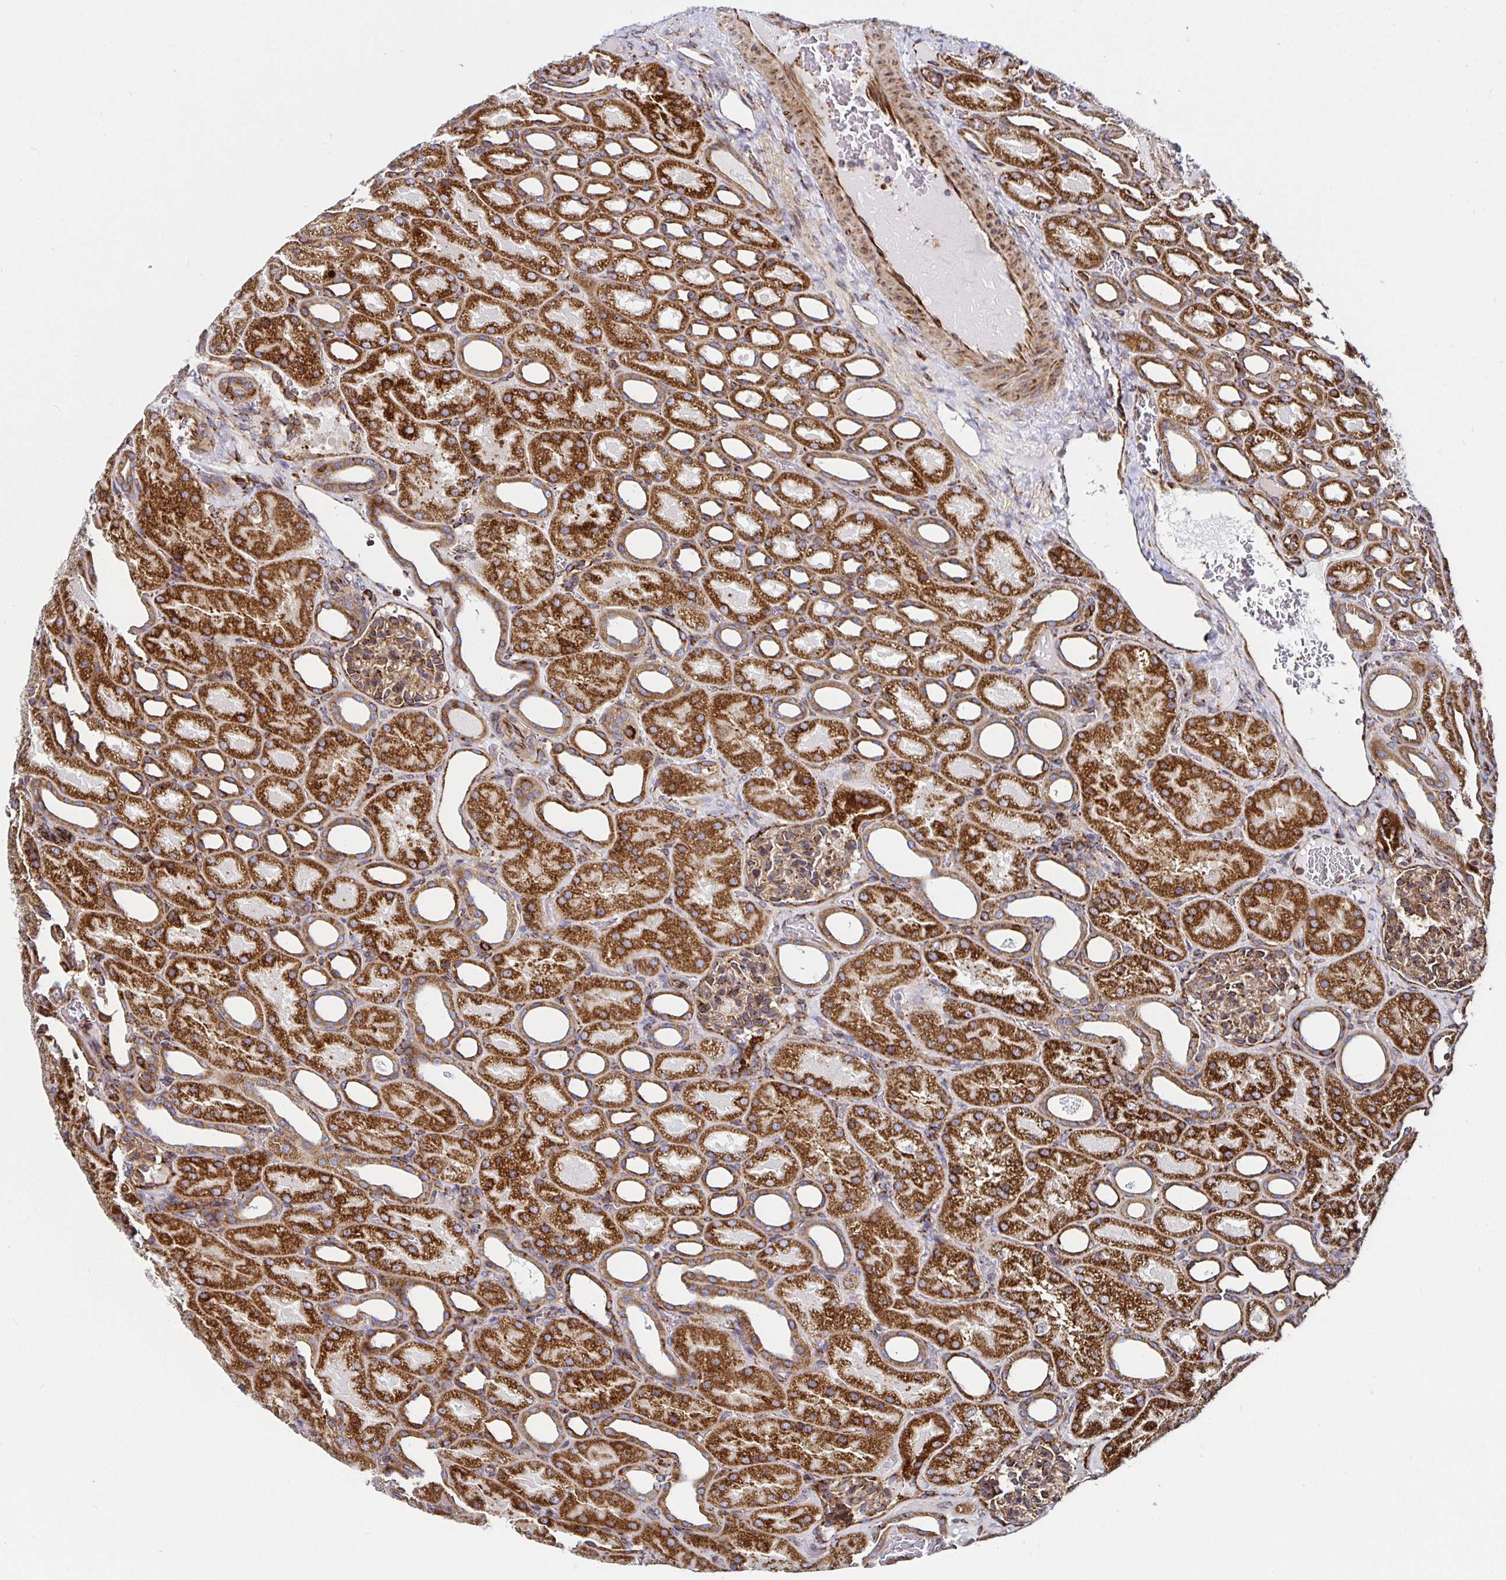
{"staining": {"intensity": "moderate", "quantity": ">75%", "location": "cytoplasmic/membranous"}, "tissue": "kidney", "cell_type": "Cells in glomeruli", "image_type": "normal", "snomed": [{"axis": "morphology", "description": "Normal tissue, NOS"}, {"axis": "topography", "description": "Kidney"}], "caption": "Protein staining of unremarkable kidney reveals moderate cytoplasmic/membranous staining in approximately >75% of cells in glomeruli.", "gene": "SMYD3", "patient": {"sex": "male", "age": 2}}